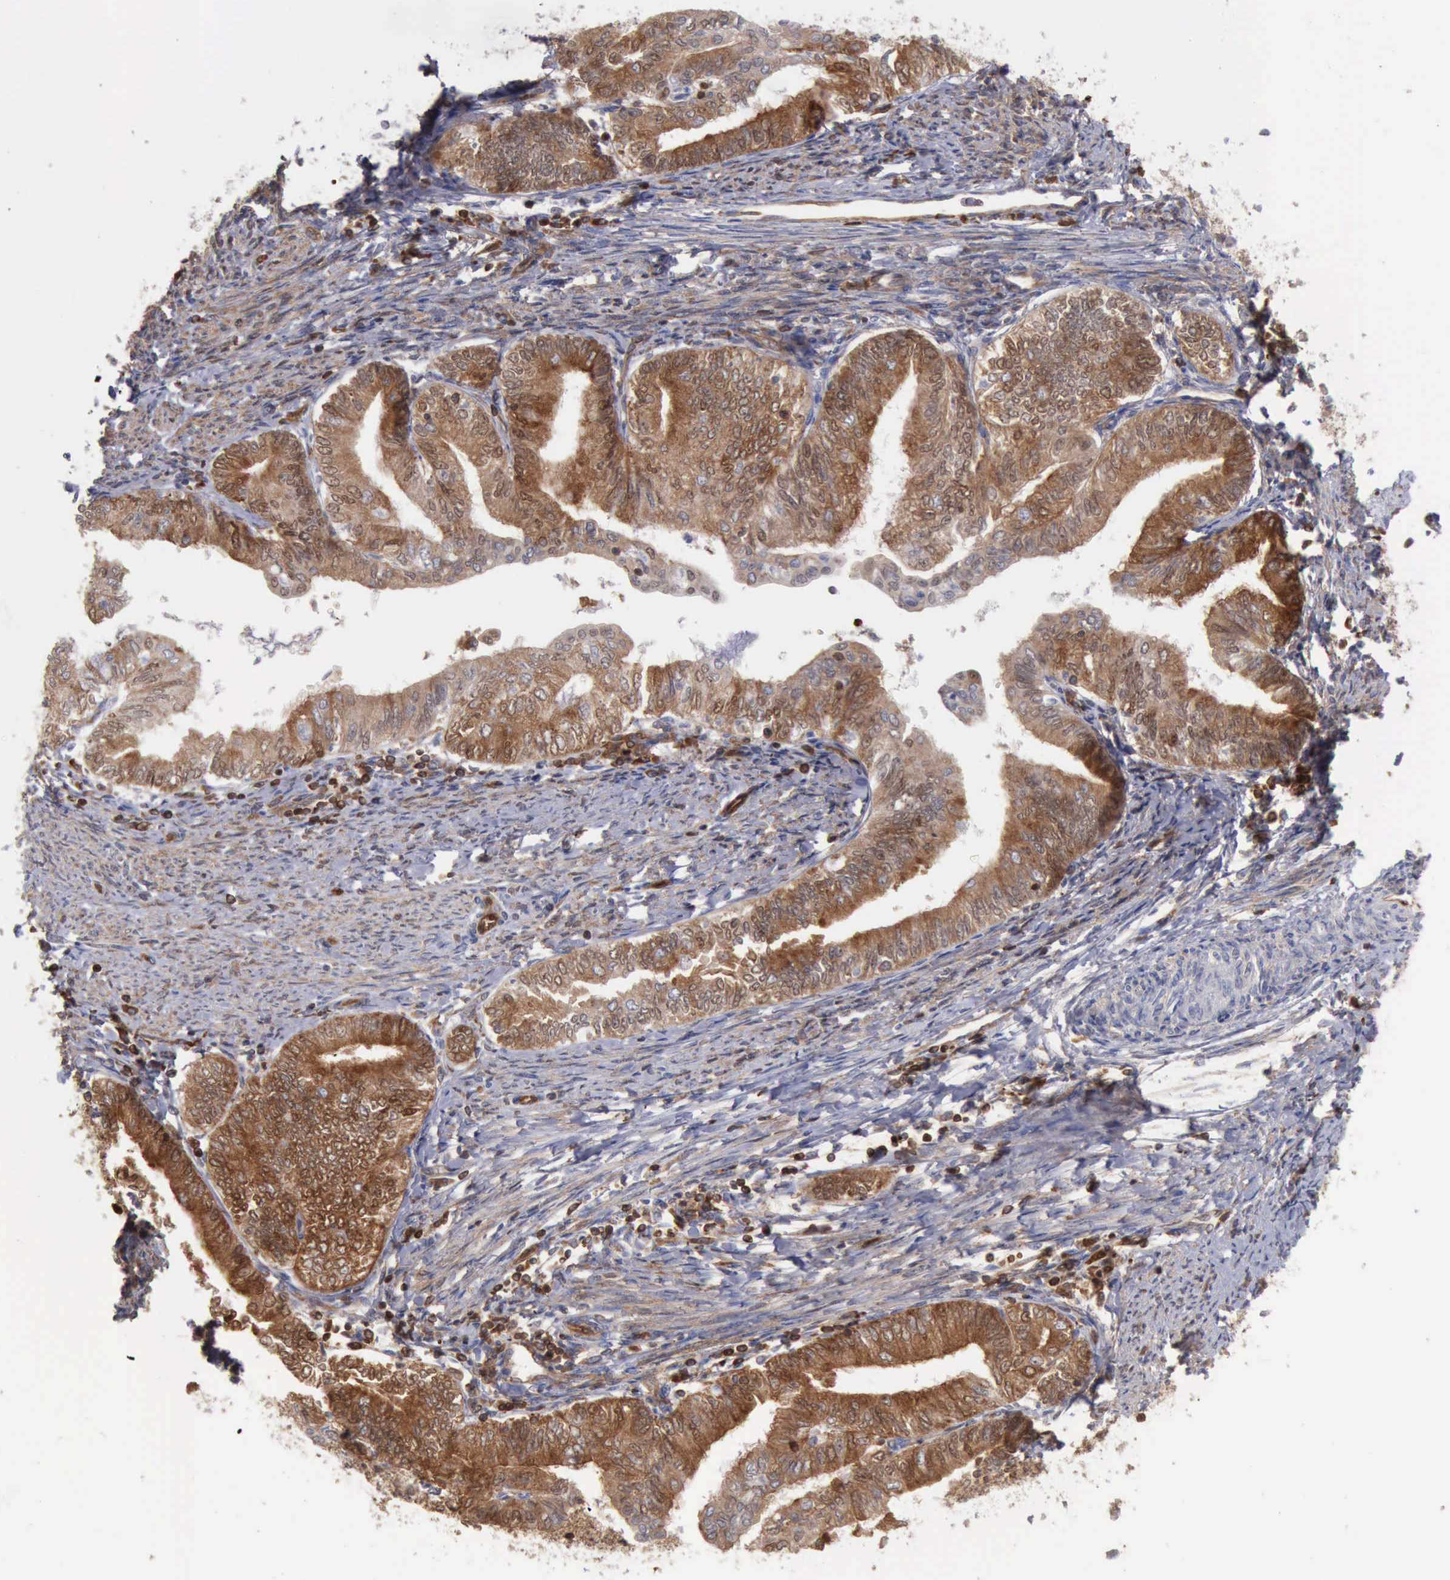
{"staining": {"intensity": "strong", "quantity": ">75%", "location": "cytoplasmic/membranous,nuclear"}, "tissue": "endometrial cancer", "cell_type": "Tumor cells", "image_type": "cancer", "snomed": [{"axis": "morphology", "description": "Adenocarcinoma, NOS"}, {"axis": "topography", "description": "Endometrium"}], "caption": "Protein expression analysis of human endometrial cancer reveals strong cytoplasmic/membranous and nuclear positivity in about >75% of tumor cells. Using DAB (3,3'-diaminobenzidine) (brown) and hematoxylin (blue) stains, captured at high magnification using brightfield microscopy.", "gene": "PDCD4", "patient": {"sex": "female", "age": 66}}